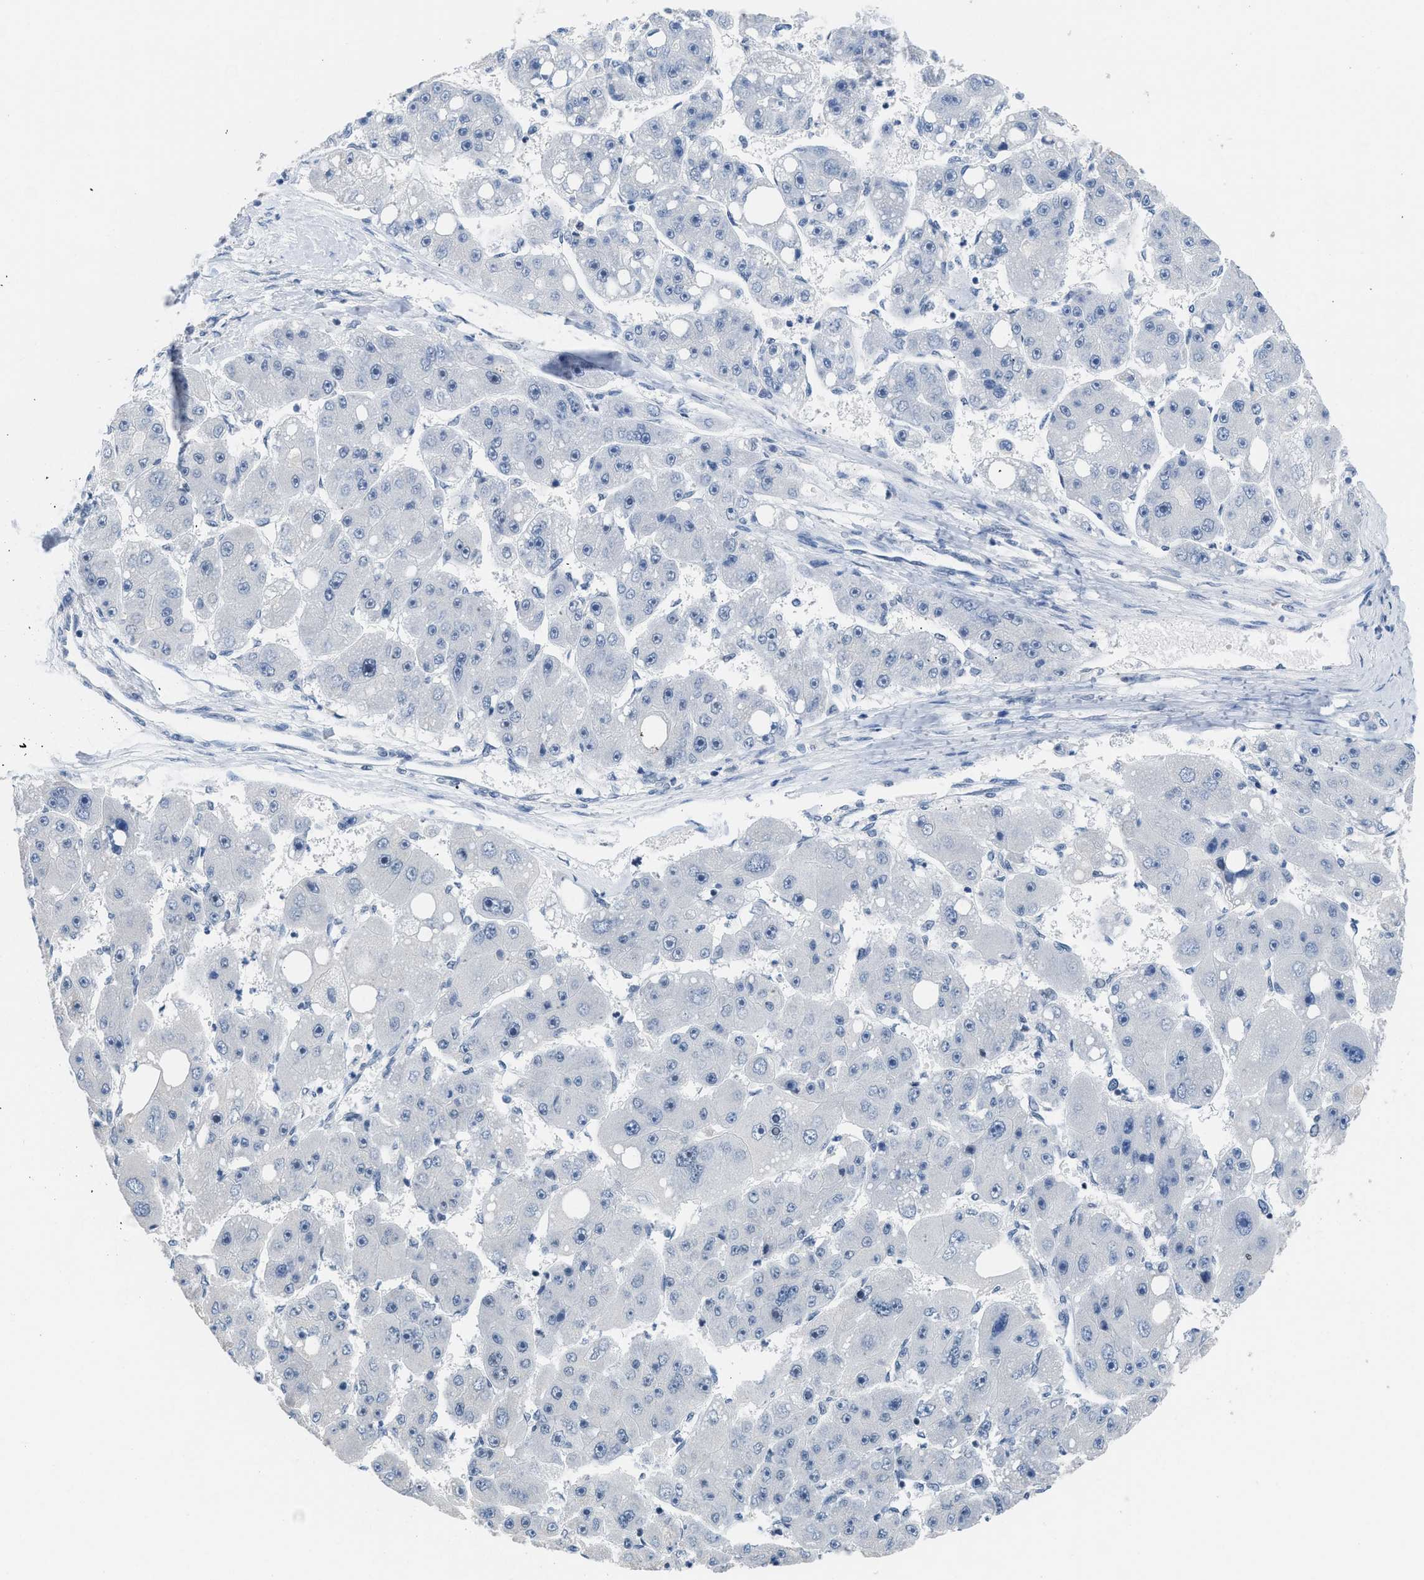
{"staining": {"intensity": "negative", "quantity": "none", "location": "none"}, "tissue": "liver cancer", "cell_type": "Tumor cells", "image_type": "cancer", "snomed": [{"axis": "morphology", "description": "Carcinoma, Hepatocellular, NOS"}, {"axis": "topography", "description": "Liver"}], "caption": "DAB (3,3'-diaminobenzidine) immunohistochemical staining of human liver cancer demonstrates no significant staining in tumor cells.", "gene": "TERF2IP", "patient": {"sex": "female", "age": 61}}